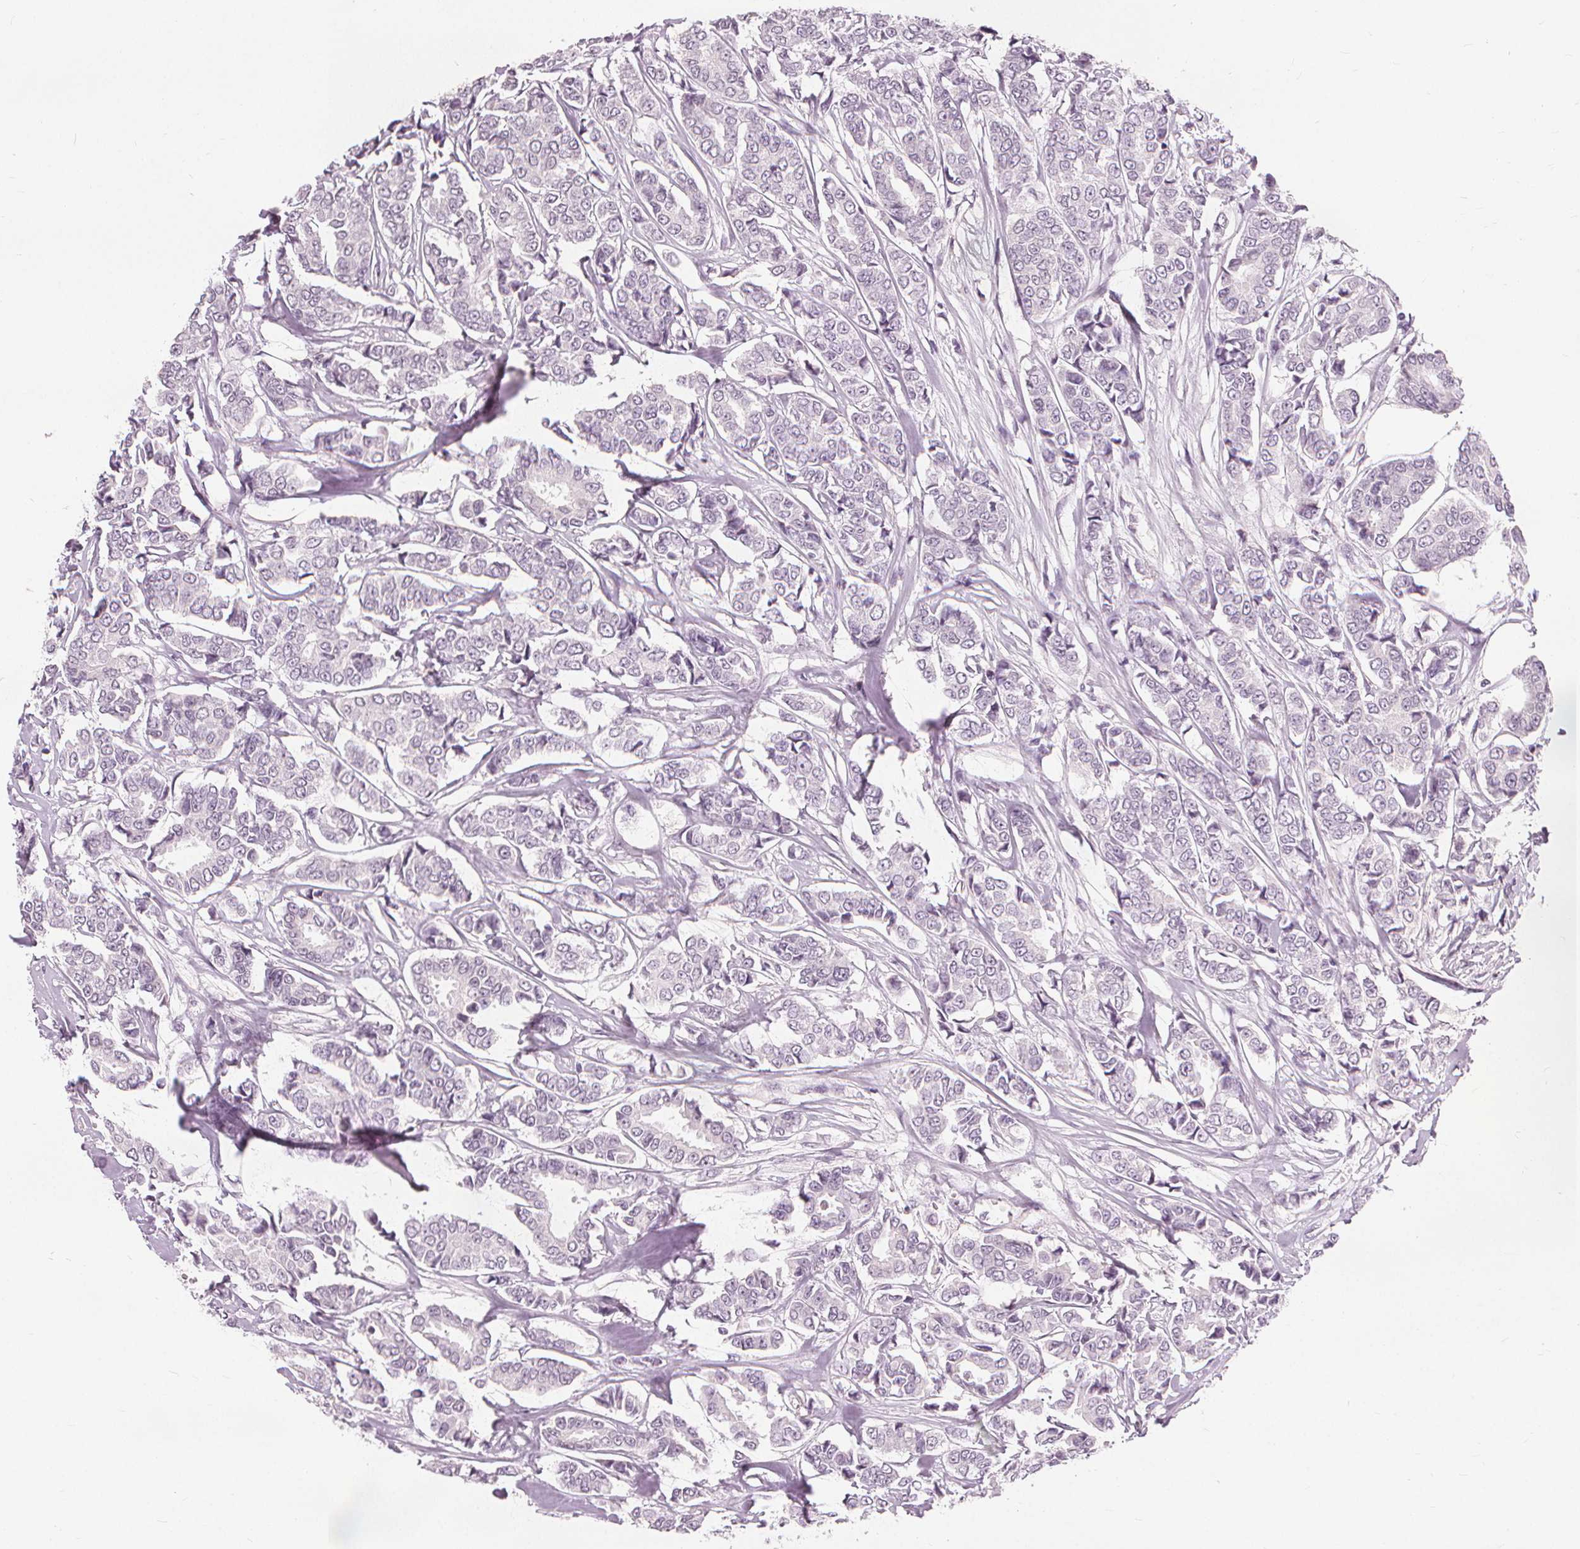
{"staining": {"intensity": "negative", "quantity": "none", "location": "none"}, "tissue": "breast cancer", "cell_type": "Tumor cells", "image_type": "cancer", "snomed": [{"axis": "morphology", "description": "Duct carcinoma"}, {"axis": "topography", "description": "Breast"}], "caption": "DAB (3,3'-diaminobenzidine) immunohistochemical staining of human breast cancer reveals no significant staining in tumor cells.", "gene": "SFTPD", "patient": {"sex": "female", "age": 94}}